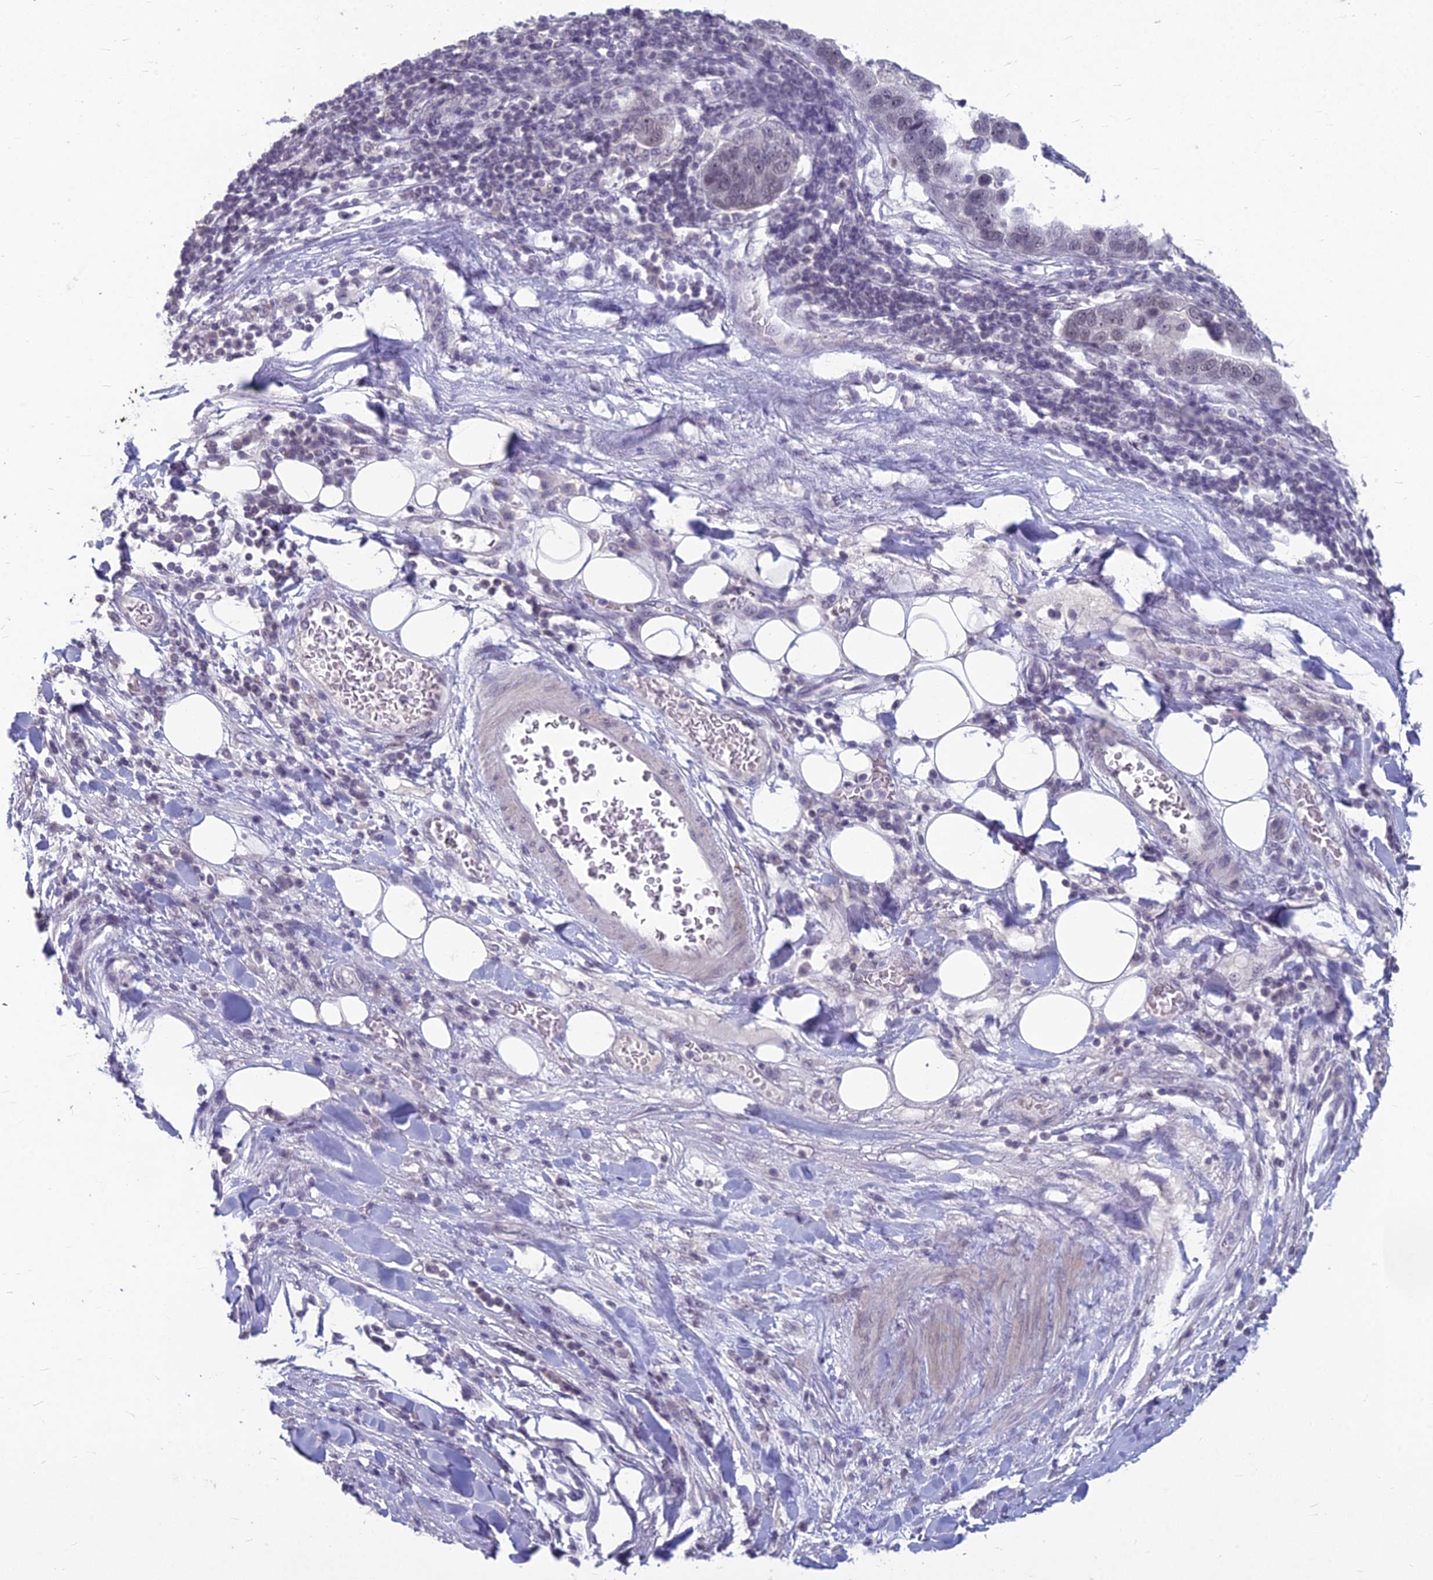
{"staining": {"intensity": "weak", "quantity": "25%-75%", "location": "nuclear"}, "tissue": "pancreatic cancer", "cell_type": "Tumor cells", "image_type": "cancer", "snomed": [{"axis": "morphology", "description": "Adenocarcinoma, NOS"}, {"axis": "topography", "description": "Pancreas"}], "caption": "This photomicrograph shows pancreatic cancer (adenocarcinoma) stained with IHC to label a protein in brown. The nuclear of tumor cells show weak positivity for the protein. Nuclei are counter-stained blue.", "gene": "KAT7", "patient": {"sex": "female", "age": 61}}